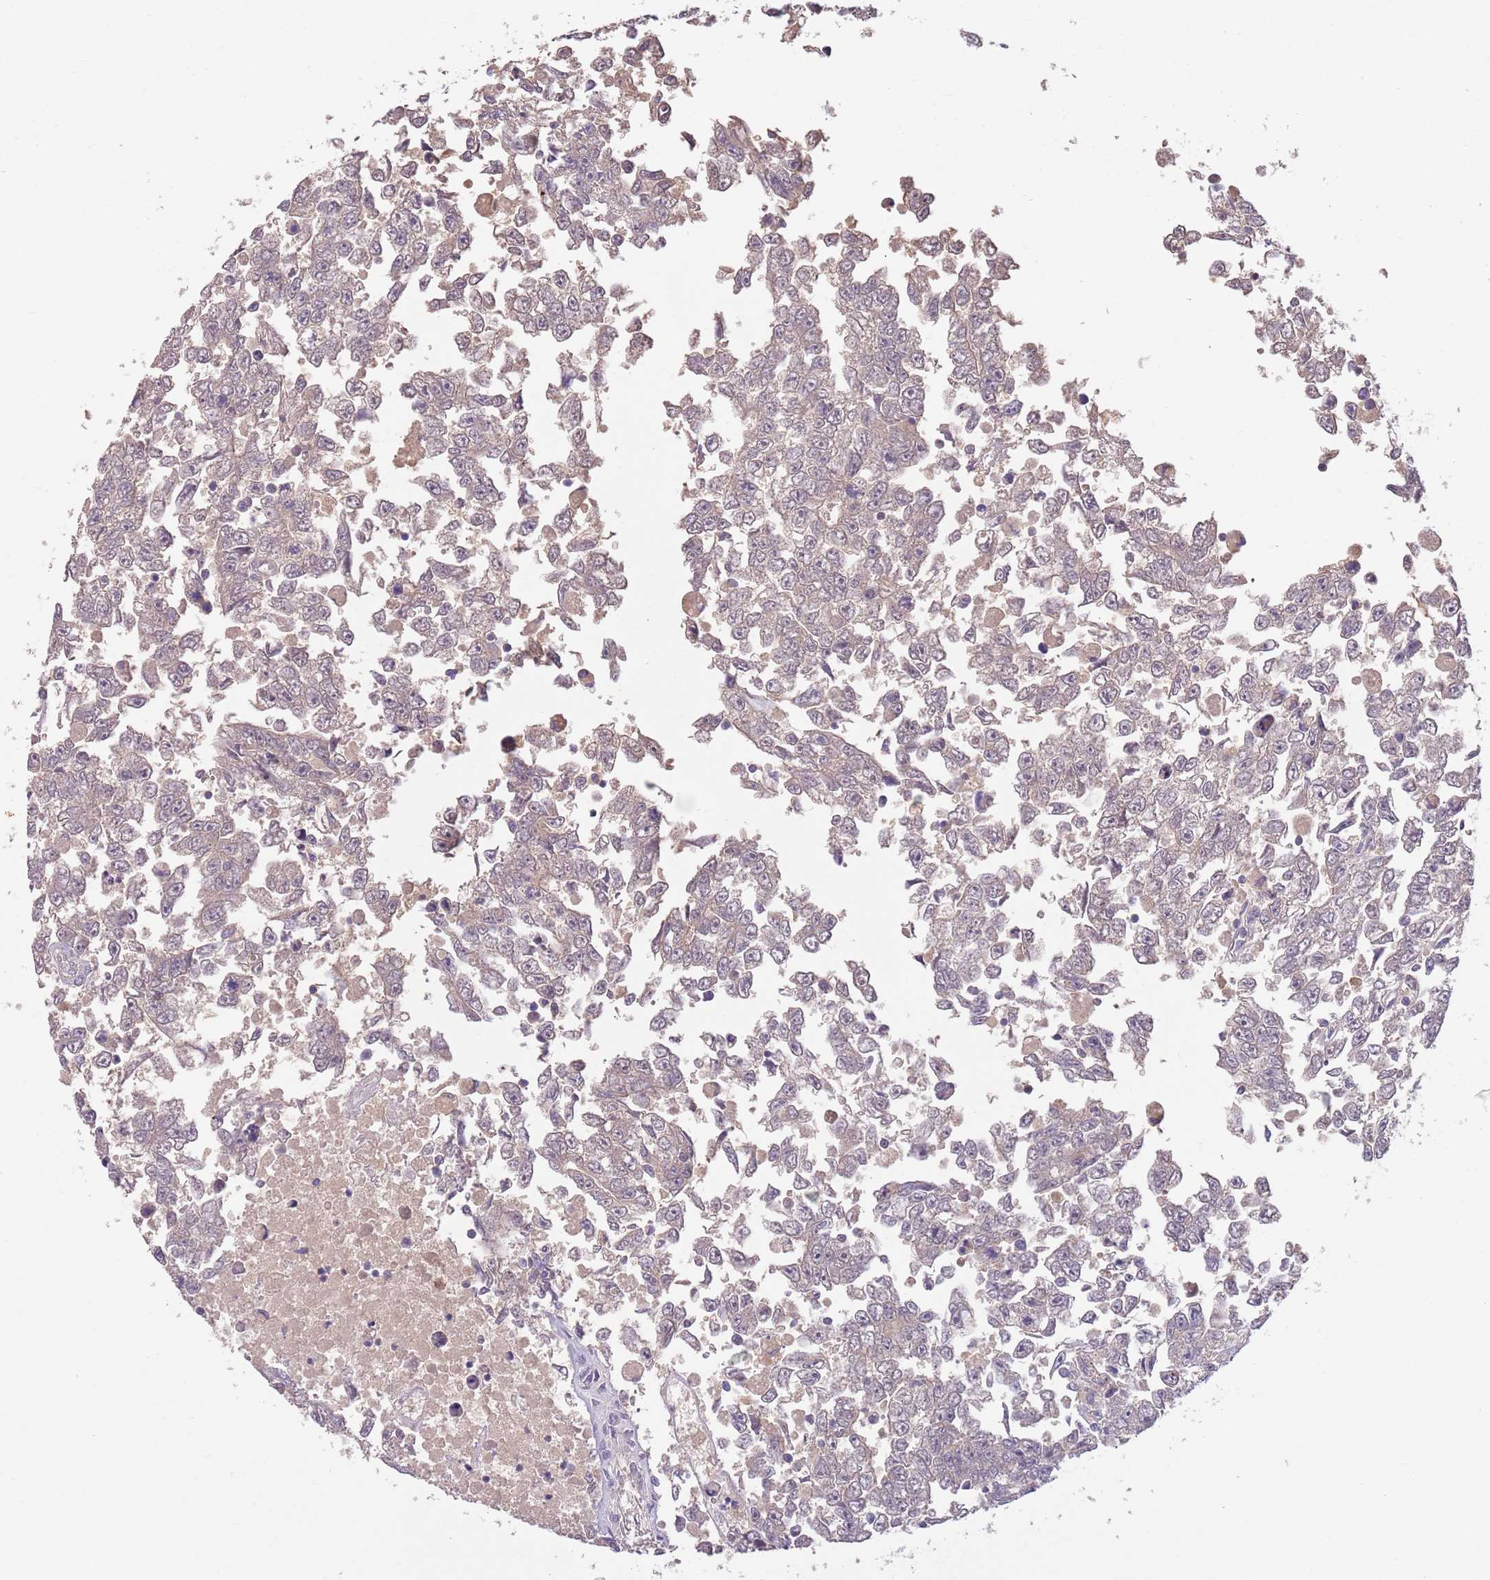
{"staining": {"intensity": "weak", "quantity": ">75%", "location": "cytoplasmic/membranous"}, "tissue": "testis cancer", "cell_type": "Tumor cells", "image_type": "cancer", "snomed": [{"axis": "morphology", "description": "Carcinoma, Embryonal, NOS"}, {"axis": "topography", "description": "Testis"}], "caption": "Approximately >75% of tumor cells in human testis cancer reveal weak cytoplasmic/membranous protein expression as visualized by brown immunohistochemical staining.", "gene": "IGFL4", "patient": {"sex": "male", "age": 25}}